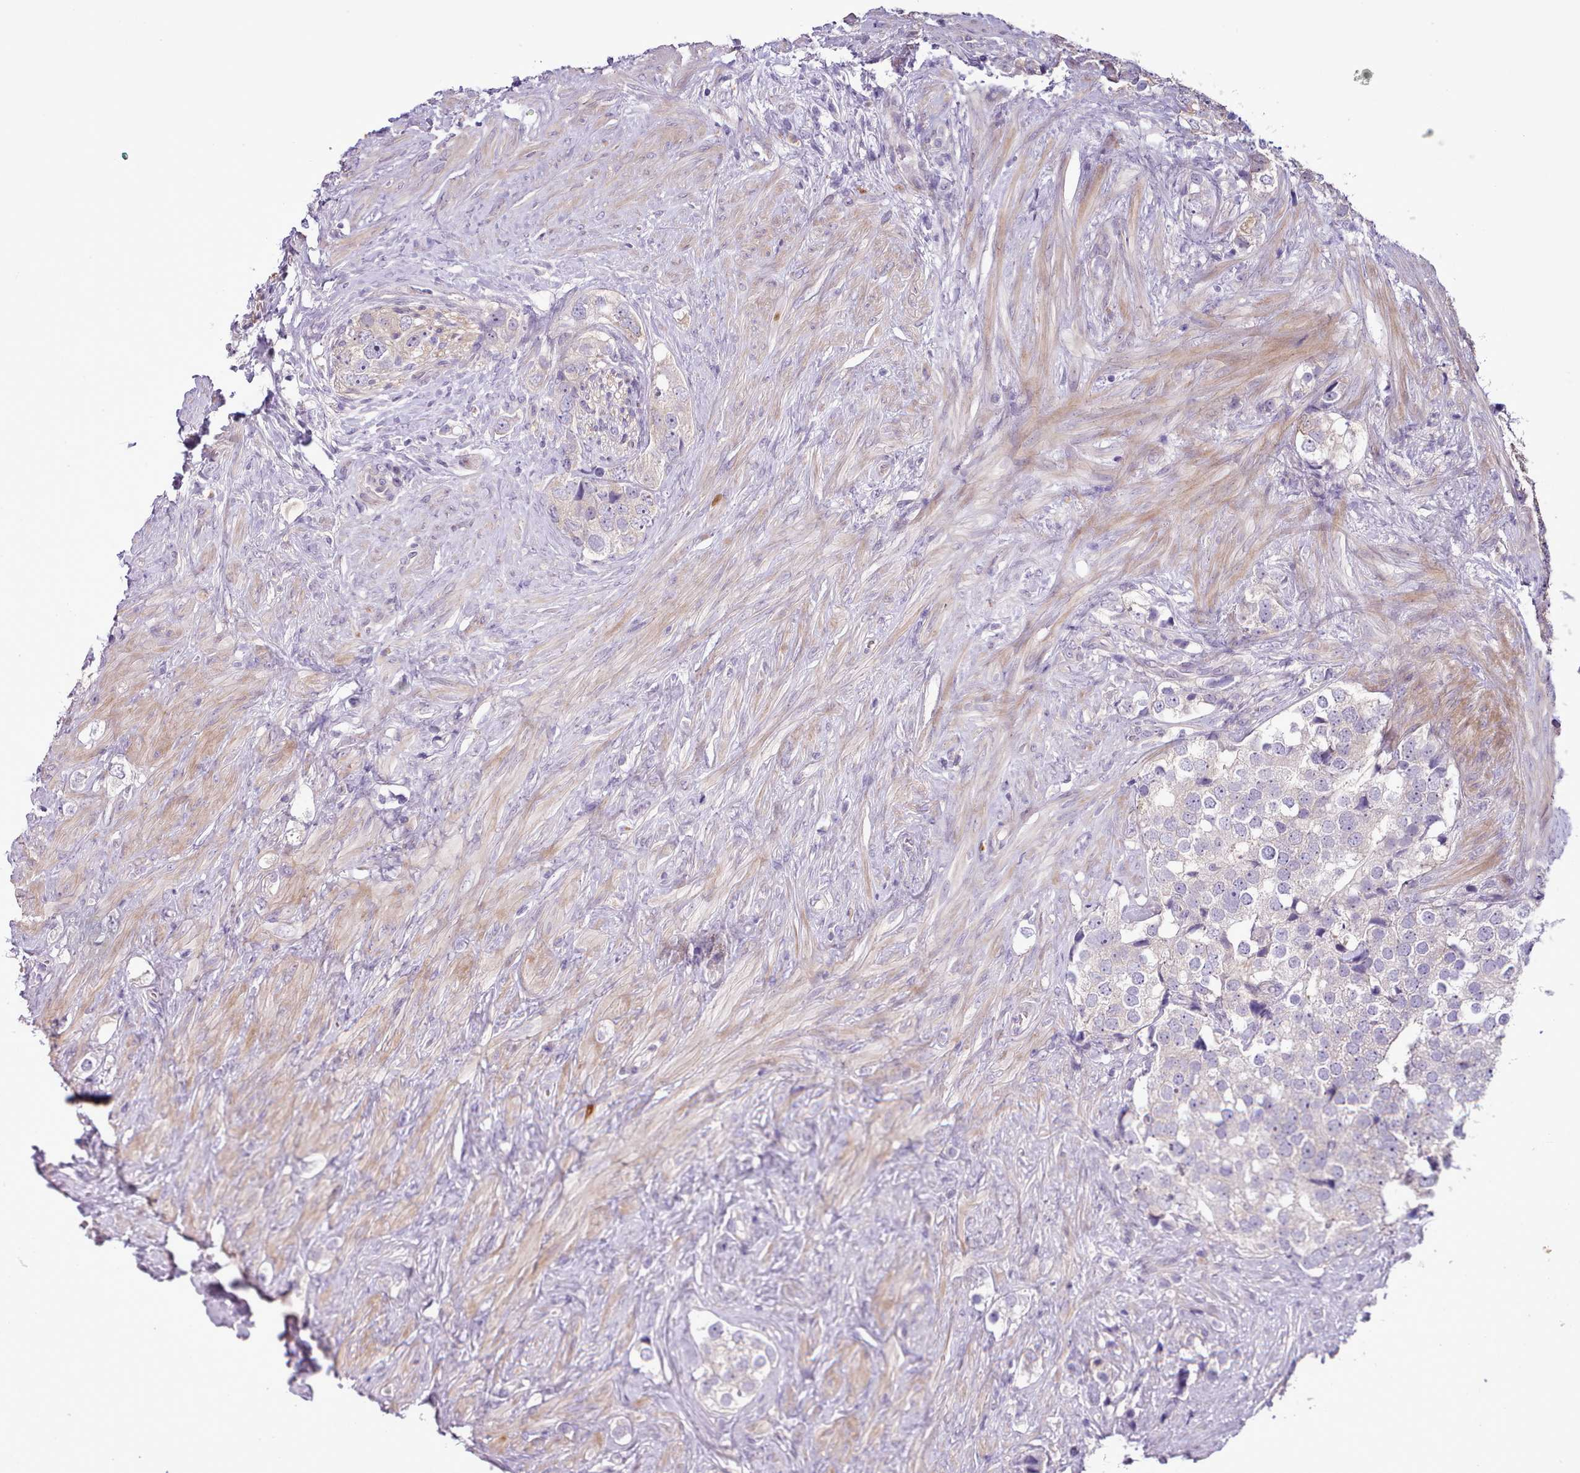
{"staining": {"intensity": "negative", "quantity": "none", "location": "none"}, "tissue": "prostate cancer", "cell_type": "Tumor cells", "image_type": "cancer", "snomed": [{"axis": "morphology", "description": "Adenocarcinoma, High grade"}, {"axis": "topography", "description": "Prostate"}], "caption": "Immunohistochemical staining of human prostate cancer (adenocarcinoma (high-grade)) displays no significant positivity in tumor cells. (Brightfield microscopy of DAB (3,3'-diaminobenzidine) immunohistochemistry at high magnification).", "gene": "SETX", "patient": {"sex": "male", "age": 49}}